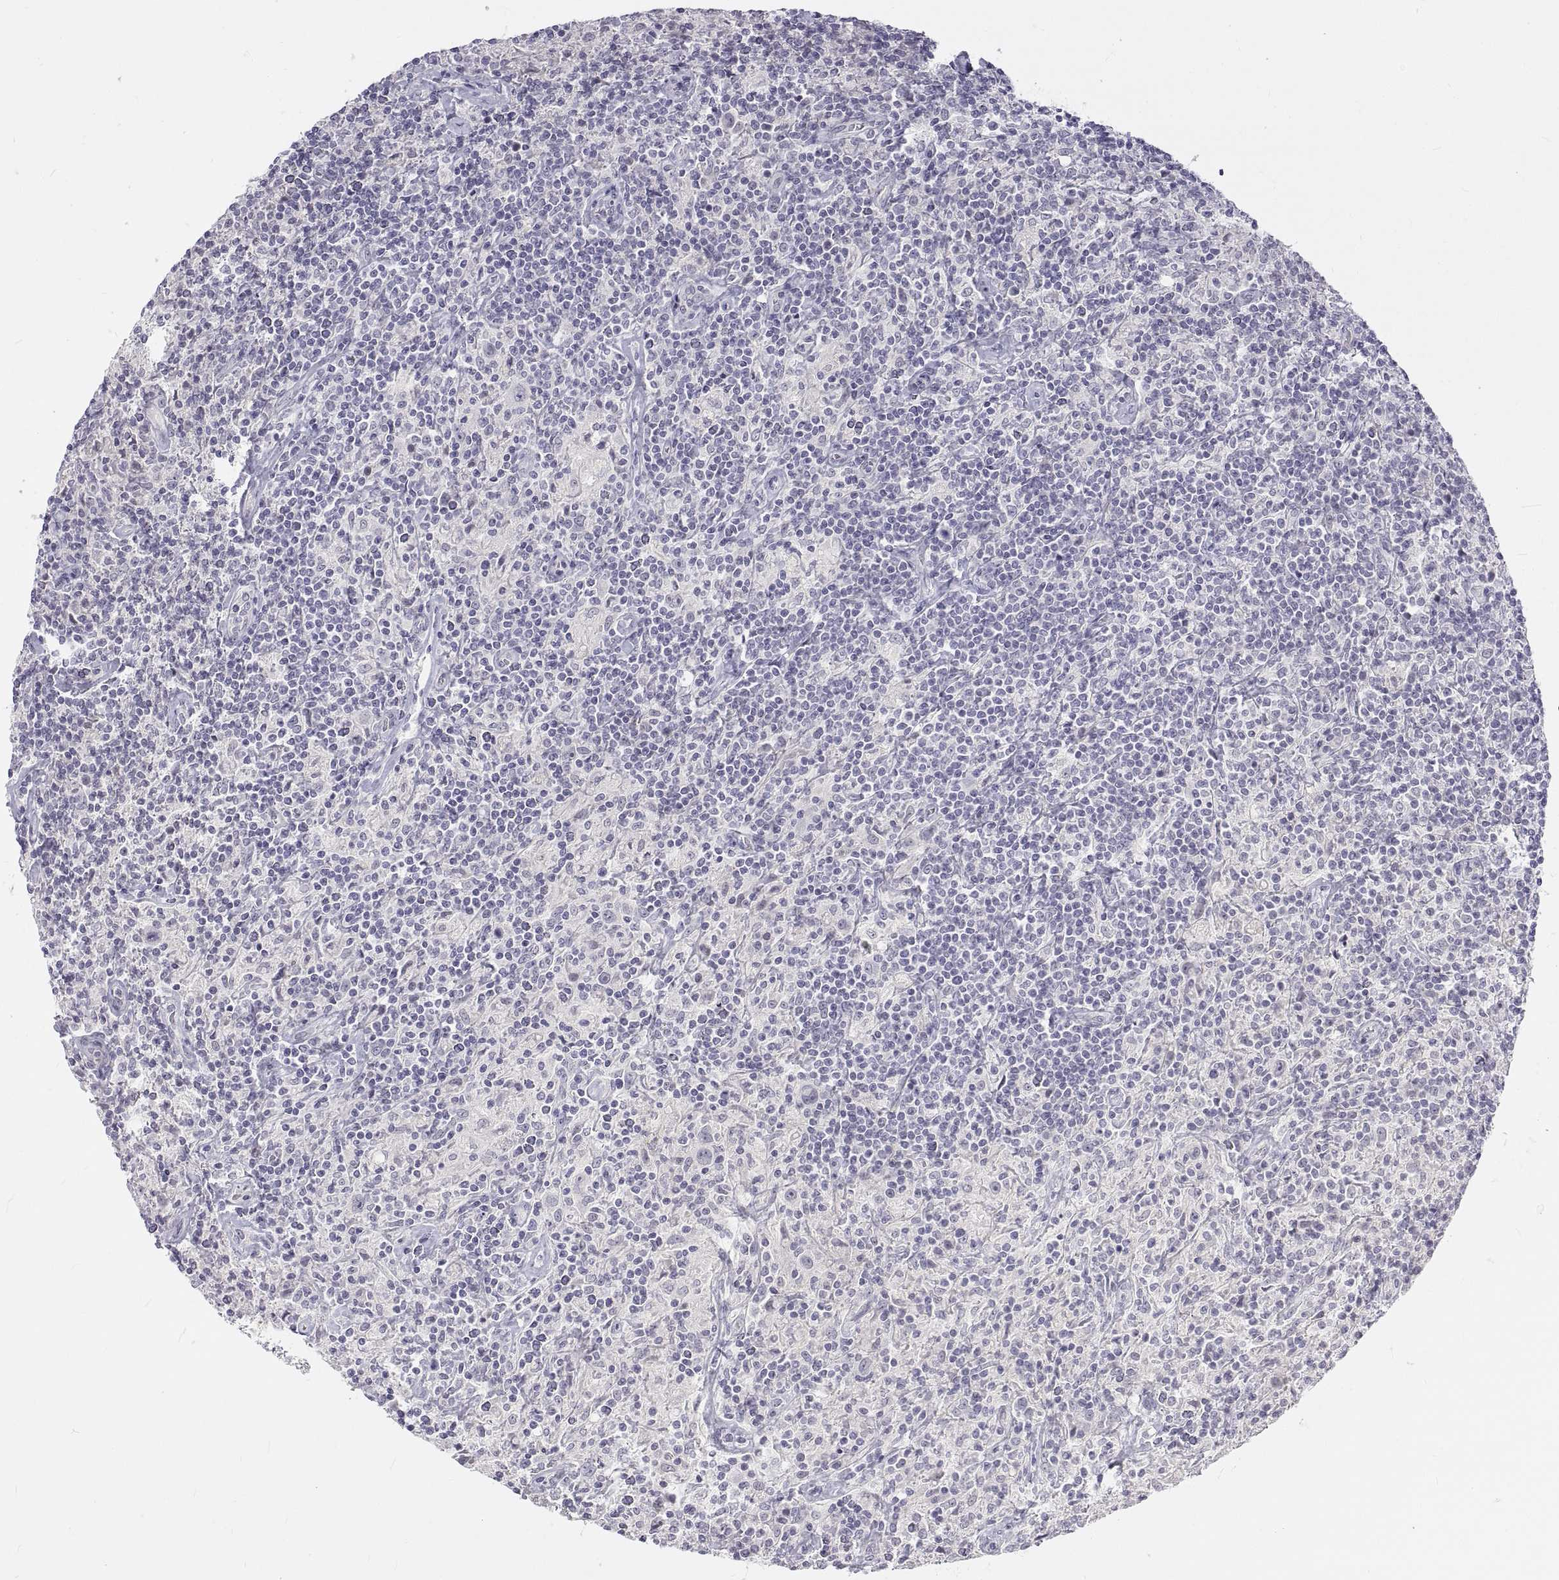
{"staining": {"intensity": "negative", "quantity": "none", "location": "none"}, "tissue": "lymphoma", "cell_type": "Tumor cells", "image_type": "cancer", "snomed": [{"axis": "morphology", "description": "Hodgkin's disease, NOS"}, {"axis": "topography", "description": "Lymph node"}], "caption": "An image of human Hodgkin's disease is negative for staining in tumor cells.", "gene": "ANO2", "patient": {"sex": "male", "age": 70}}